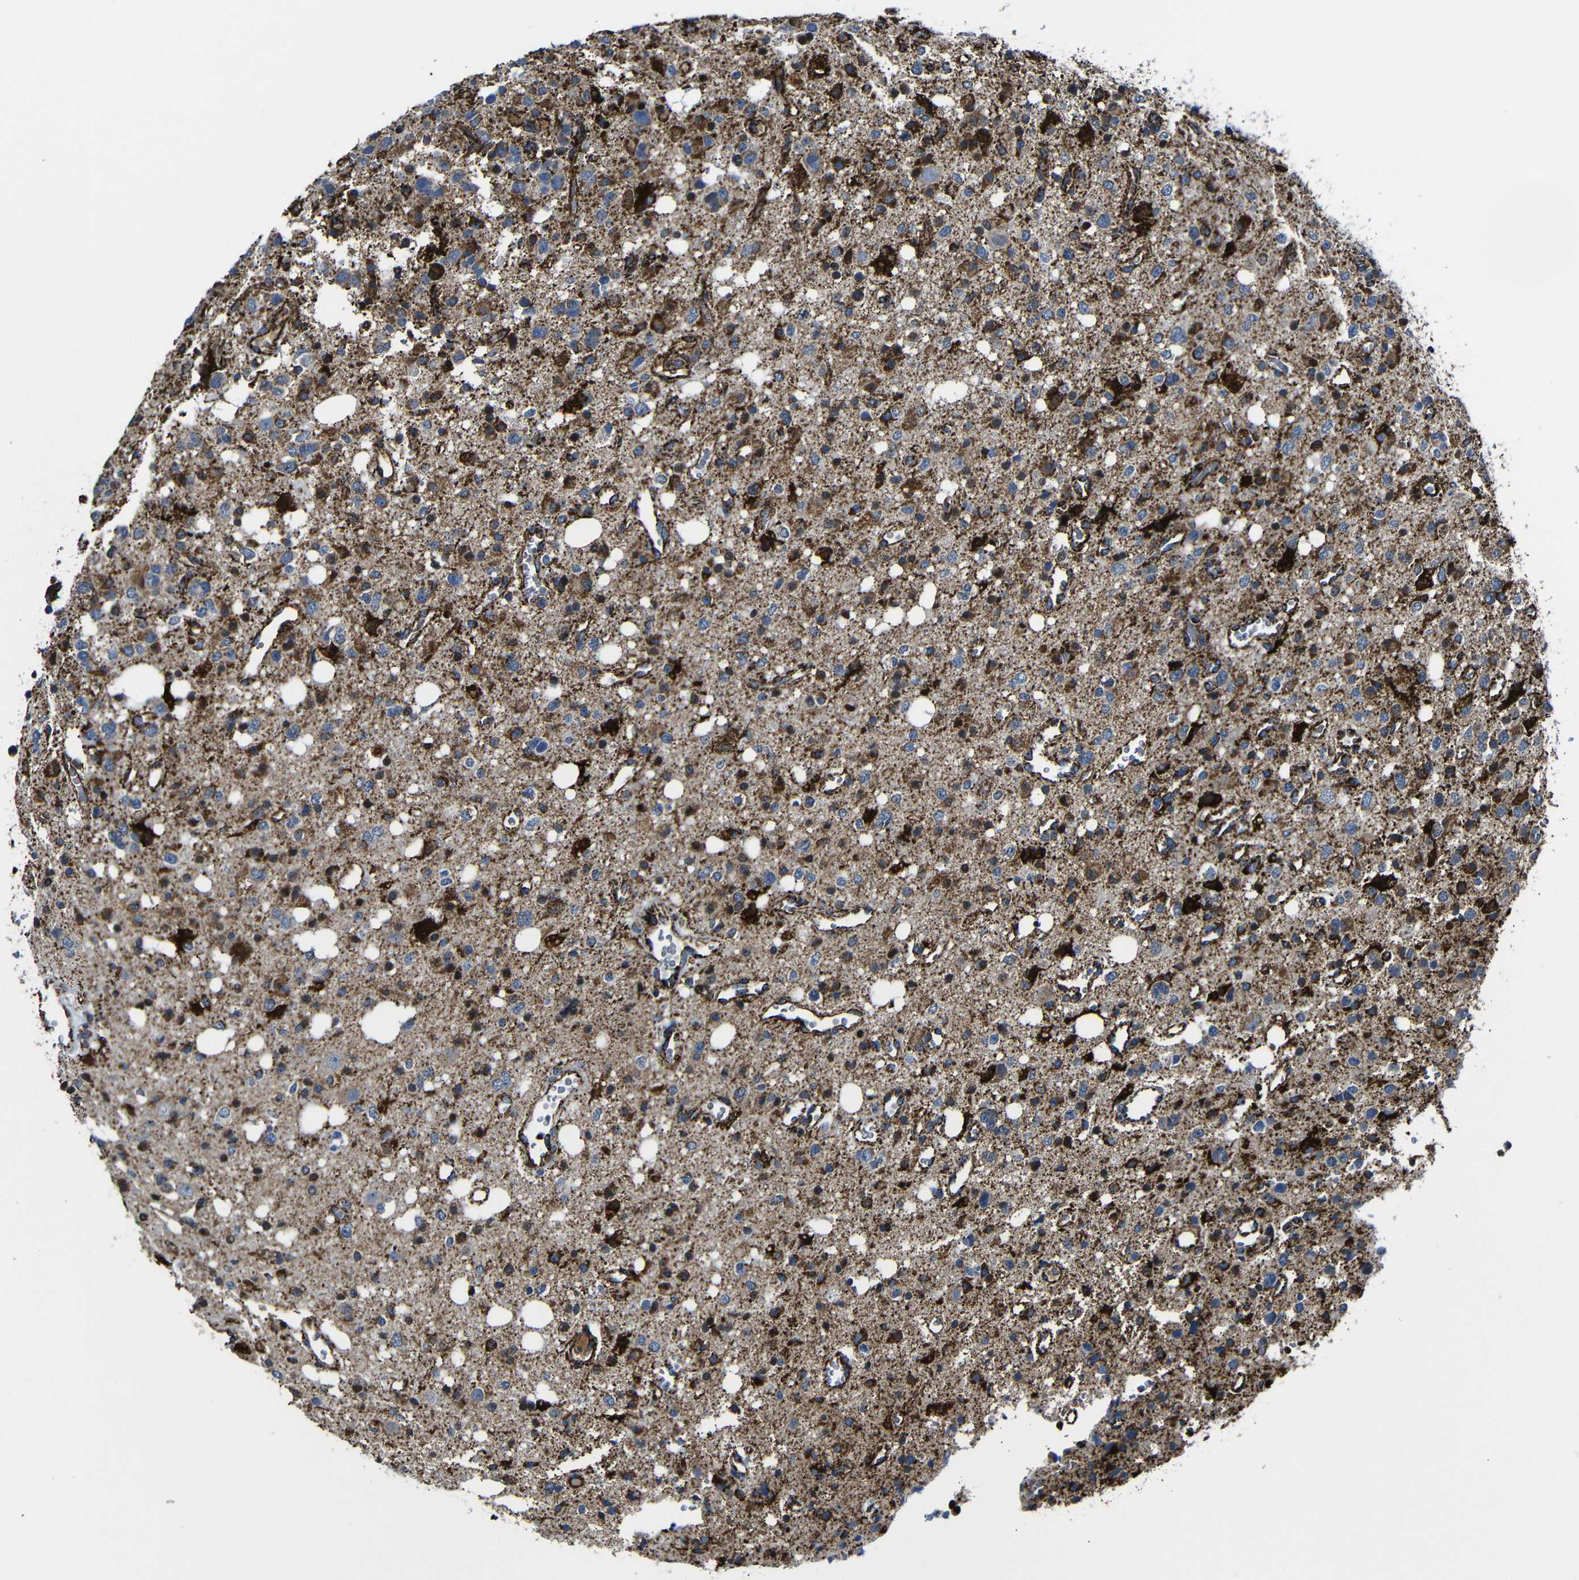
{"staining": {"intensity": "moderate", "quantity": "25%-75%", "location": "cytoplasmic/membranous"}, "tissue": "glioma", "cell_type": "Tumor cells", "image_type": "cancer", "snomed": [{"axis": "morphology", "description": "Glioma, malignant, High grade"}, {"axis": "topography", "description": "Brain"}], "caption": "Human glioma stained with a brown dye reveals moderate cytoplasmic/membranous positive positivity in about 25%-75% of tumor cells.", "gene": "CA5B", "patient": {"sex": "male", "age": 47}}